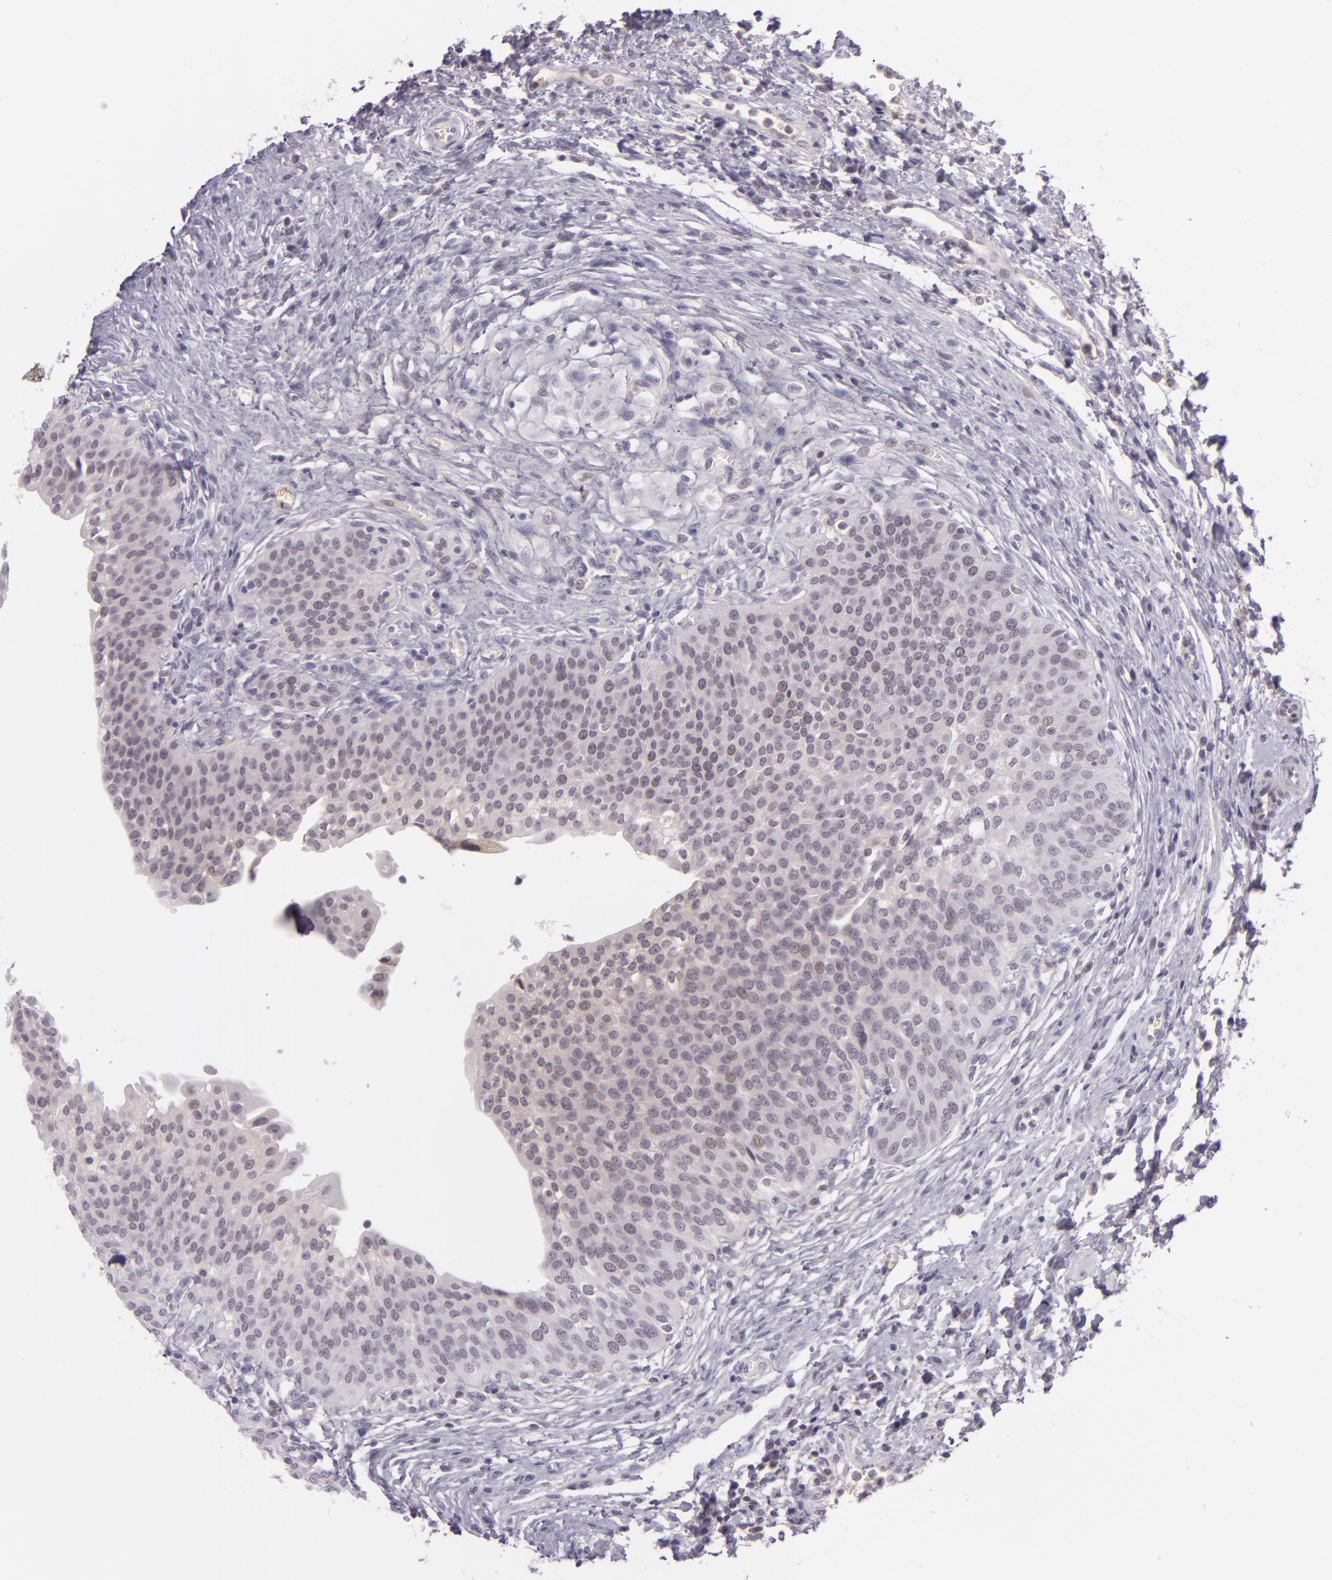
{"staining": {"intensity": "weak", "quantity": "<25%", "location": "nuclear"}, "tissue": "urinary bladder", "cell_type": "Urothelial cells", "image_type": "normal", "snomed": [{"axis": "morphology", "description": "Normal tissue, NOS"}, {"axis": "topography", "description": "Smooth muscle"}, {"axis": "topography", "description": "Urinary bladder"}], "caption": "Urinary bladder was stained to show a protein in brown. There is no significant positivity in urothelial cells. Nuclei are stained in blue.", "gene": "CHEK2", "patient": {"sex": "male", "age": 35}}